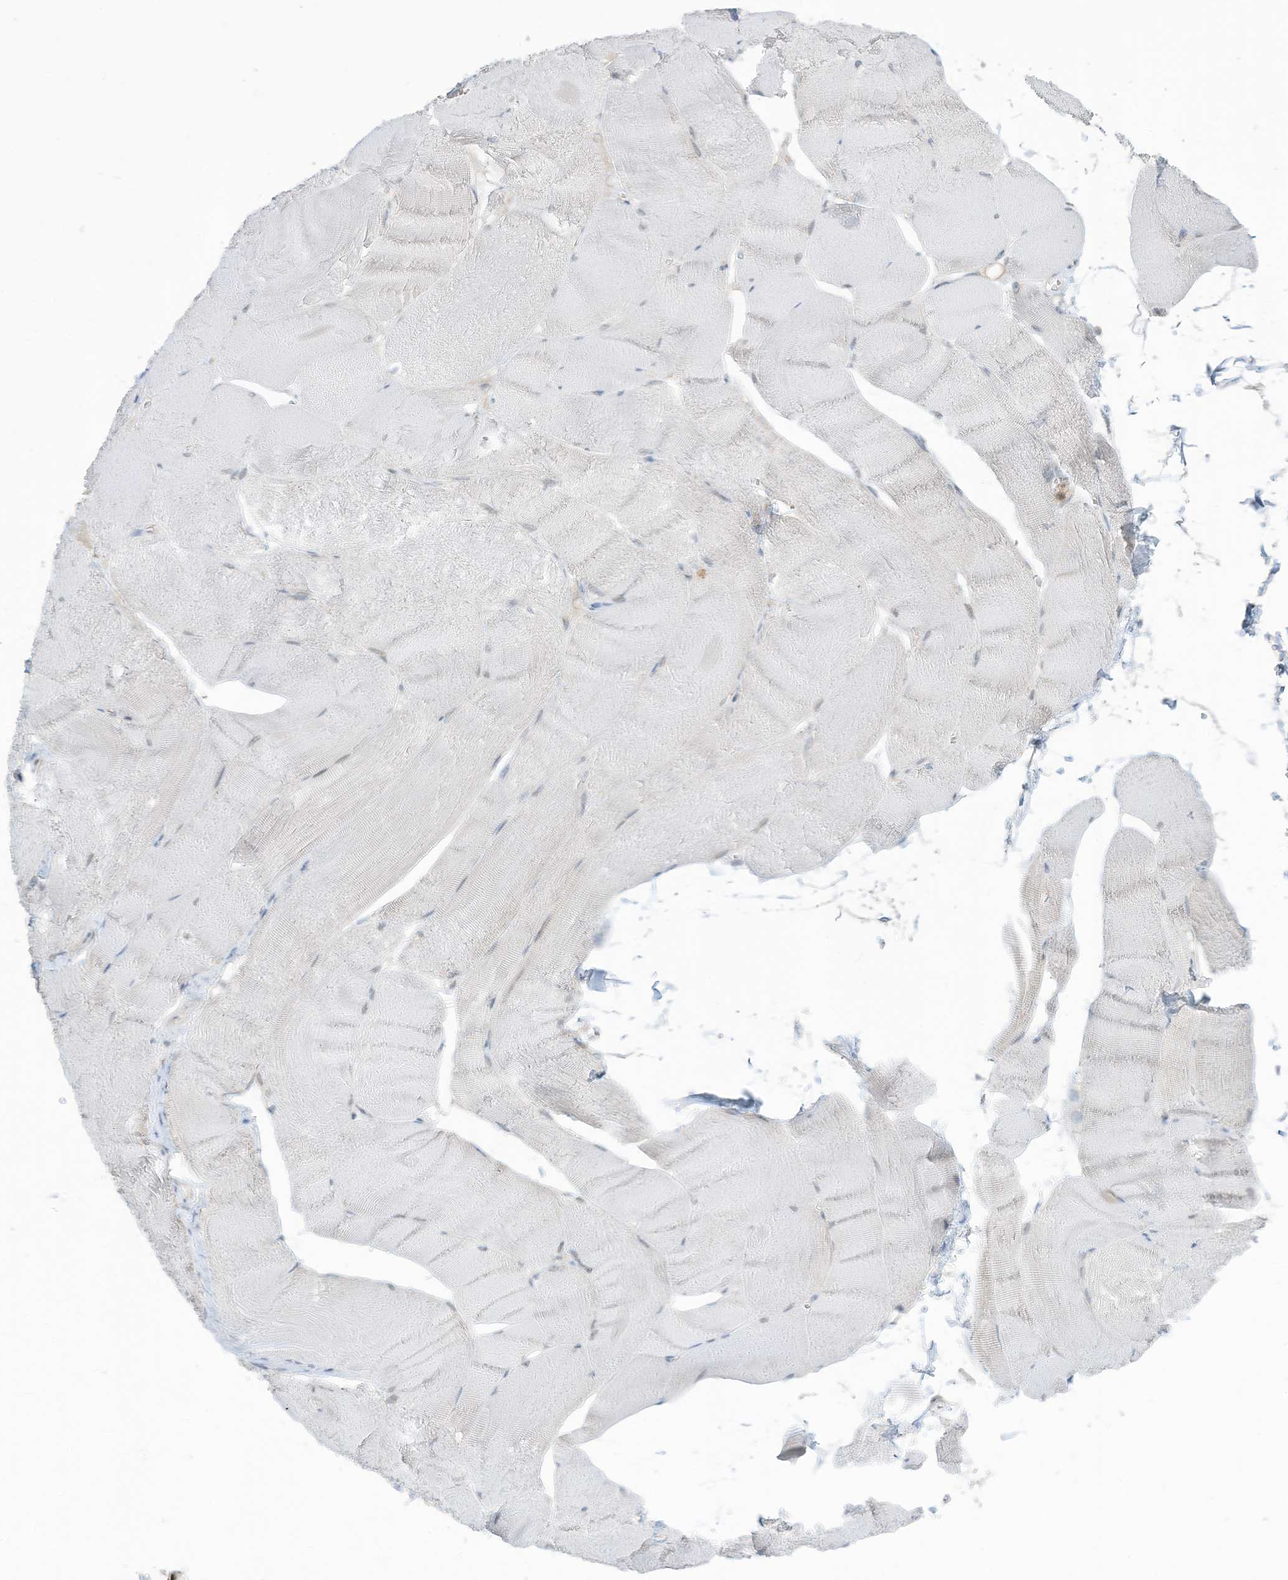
{"staining": {"intensity": "negative", "quantity": "none", "location": "none"}, "tissue": "skeletal muscle", "cell_type": "Myocytes", "image_type": "normal", "snomed": [{"axis": "morphology", "description": "Normal tissue, NOS"}, {"axis": "morphology", "description": "Basal cell carcinoma"}, {"axis": "topography", "description": "Skeletal muscle"}], "caption": "Immunohistochemistry photomicrograph of unremarkable human skeletal muscle stained for a protein (brown), which displays no positivity in myocytes. The staining was performed using DAB to visualize the protein expression in brown, while the nuclei were stained in blue with hematoxylin (Magnification: 20x).", "gene": "PARVG", "patient": {"sex": "female", "age": 64}}